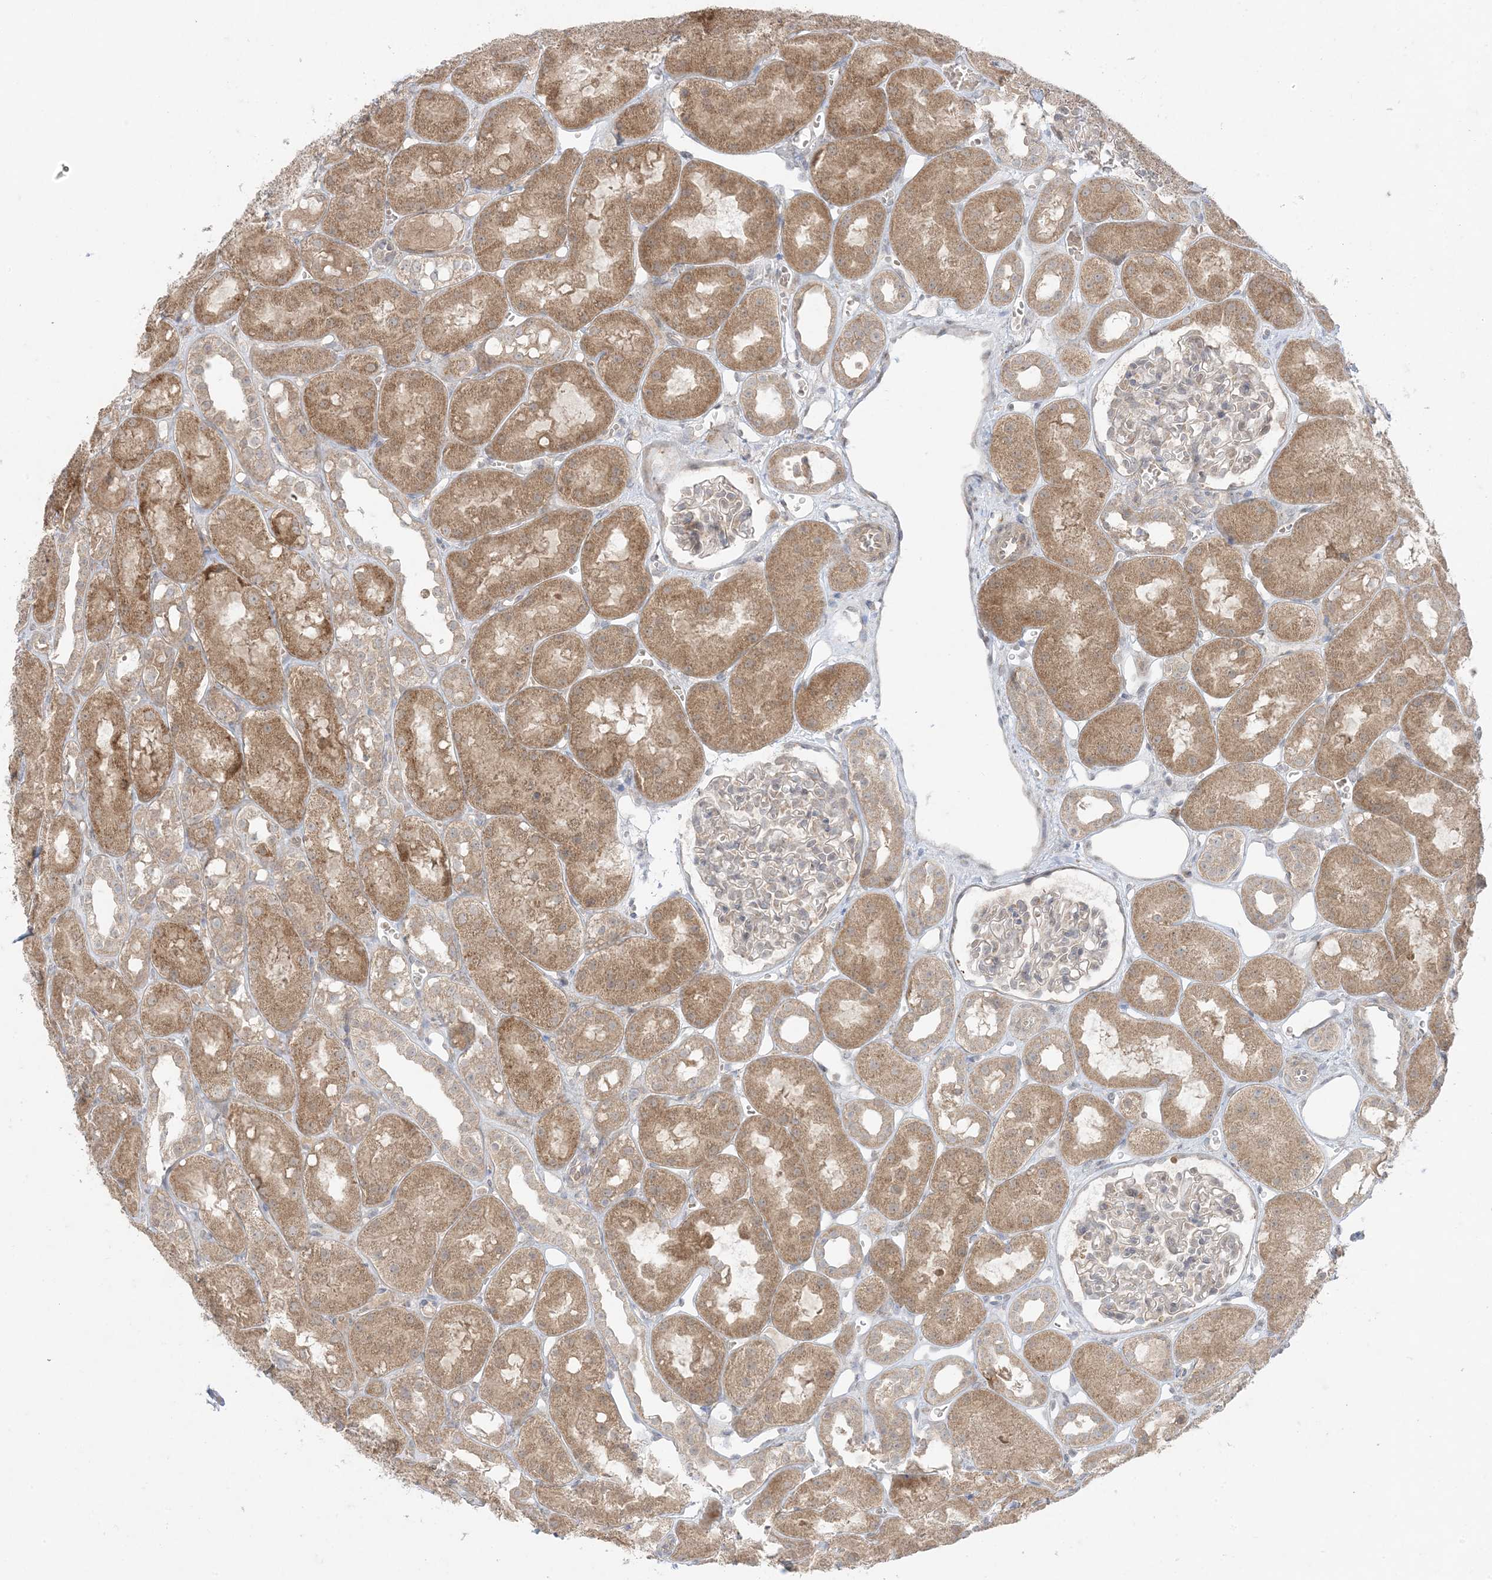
{"staining": {"intensity": "negative", "quantity": "none", "location": "none"}, "tissue": "kidney", "cell_type": "Cells in glomeruli", "image_type": "normal", "snomed": [{"axis": "morphology", "description": "Normal tissue, NOS"}, {"axis": "topography", "description": "Kidney"}], "caption": "Photomicrograph shows no protein staining in cells in glomeruli of unremarkable kidney. (Immunohistochemistry (ihc), brightfield microscopy, high magnification).", "gene": "ODC1", "patient": {"sex": "male", "age": 16}}